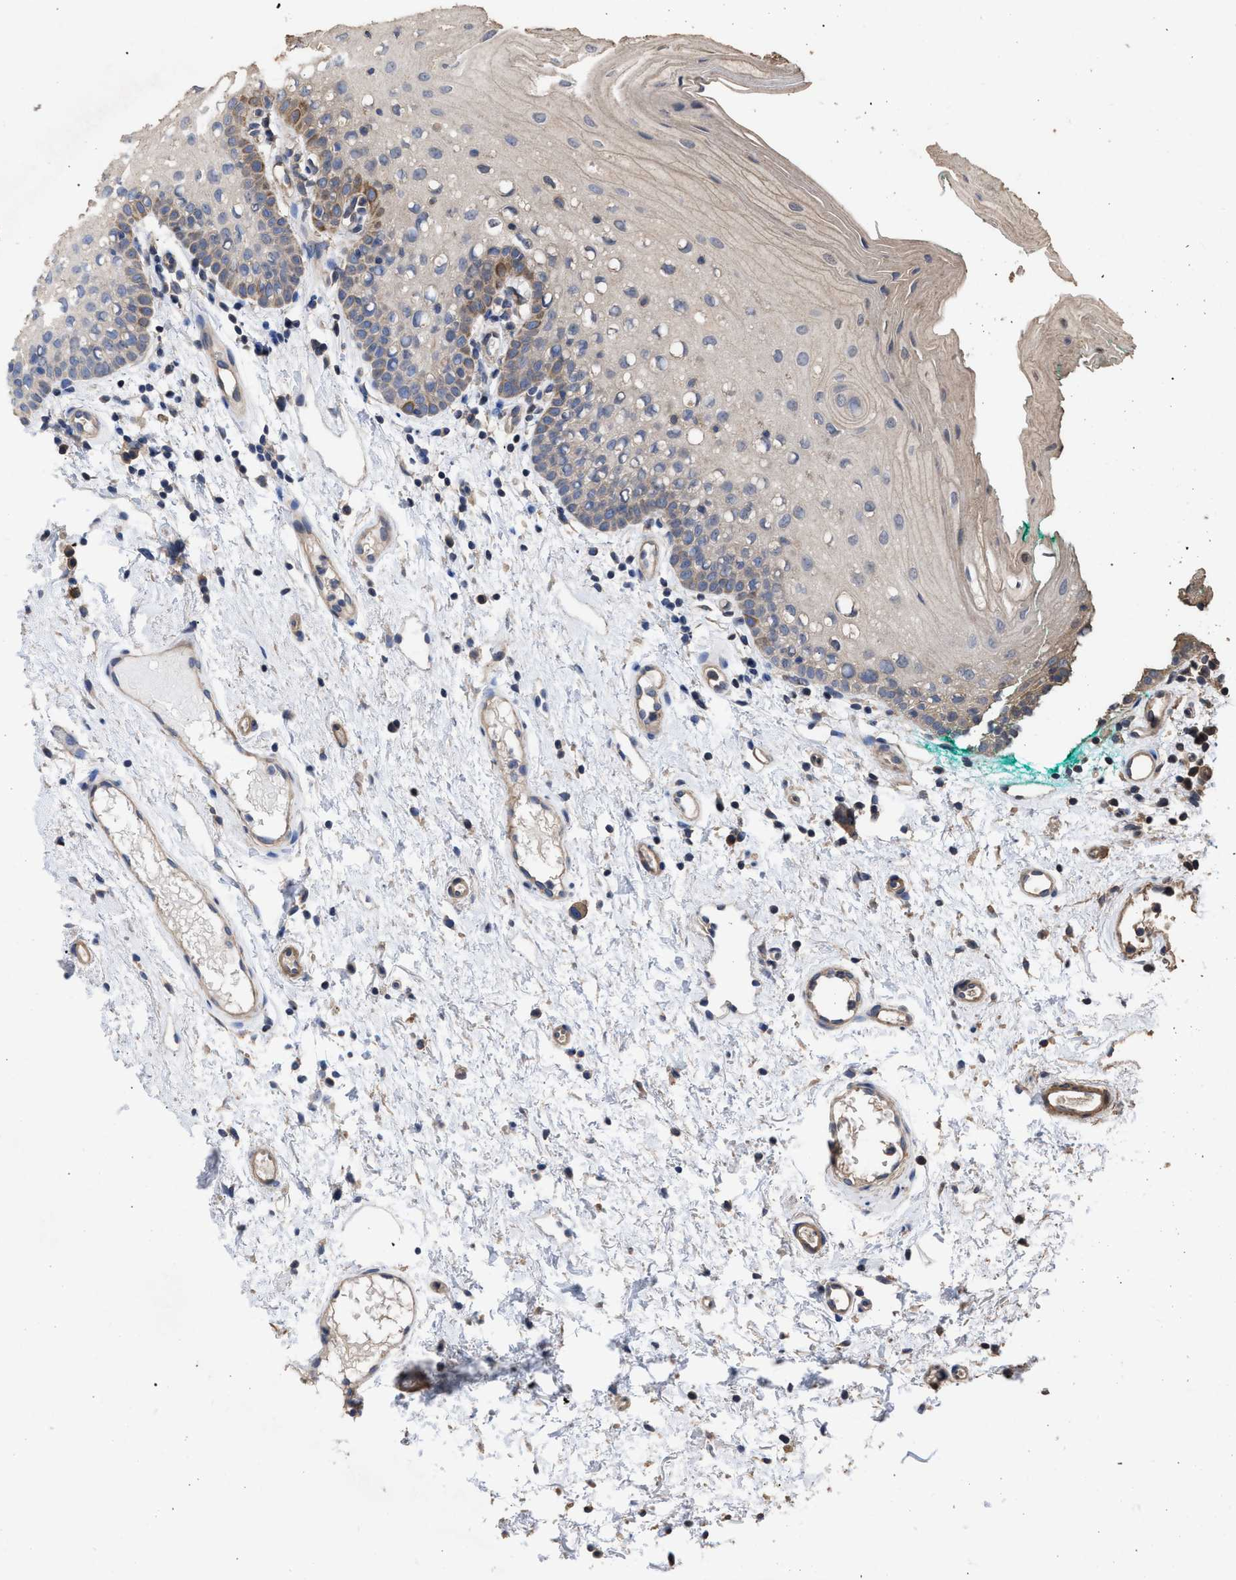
{"staining": {"intensity": "moderate", "quantity": "<25%", "location": "cytoplasmic/membranous"}, "tissue": "oral mucosa", "cell_type": "Squamous epithelial cells", "image_type": "normal", "snomed": [{"axis": "morphology", "description": "Normal tissue, NOS"}, {"axis": "morphology", "description": "Squamous cell carcinoma, NOS"}, {"axis": "topography", "description": "Oral tissue"}, {"axis": "topography", "description": "Salivary gland"}, {"axis": "topography", "description": "Head-Neck"}], "caption": "Immunohistochemistry (DAB (3,3'-diaminobenzidine)) staining of normal human oral mucosa reveals moderate cytoplasmic/membranous protein expression in about <25% of squamous epithelial cells. (DAB IHC, brown staining for protein, blue staining for nuclei).", "gene": "BTN2A1", "patient": {"sex": "female", "age": 62}}